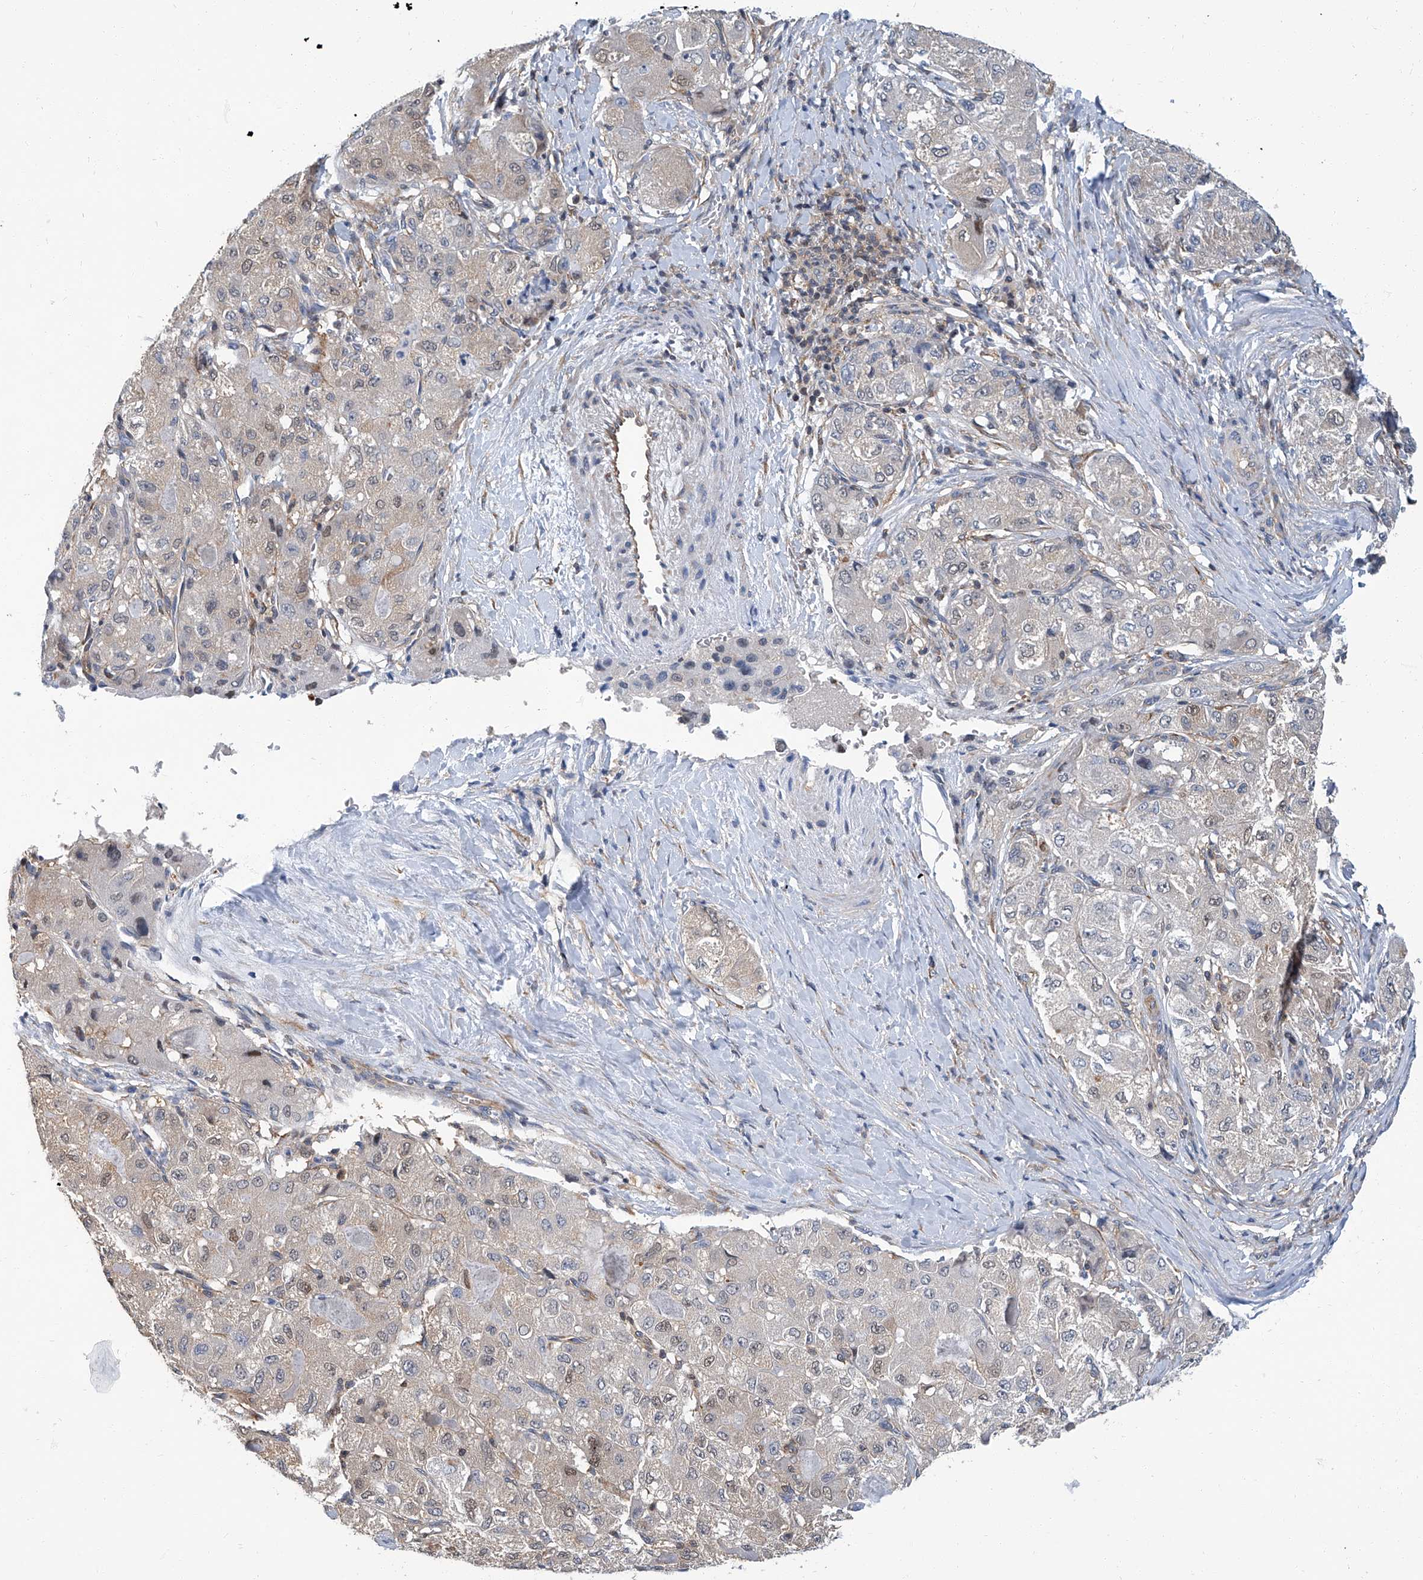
{"staining": {"intensity": "weak", "quantity": "25%-75%", "location": "cytoplasmic/membranous,nuclear"}, "tissue": "liver cancer", "cell_type": "Tumor cells", "image_type": "cancer", "snomed": [{"axis": "morphology", "description": "Carcinoma, Hepatocellular, NOS"}, {"axis": "topography", "description": "Liver"}], "caption": "A micrograph showing weak cytoplasmic/membranous and nuclear staining in about 25%-75% of tumor cells in liver cancer (hepatocellular carcinoma), as visualized by brown immunohistochemical staining.", "gene": "PSMB10", "patient": {"sex": "male", "age": 80}}